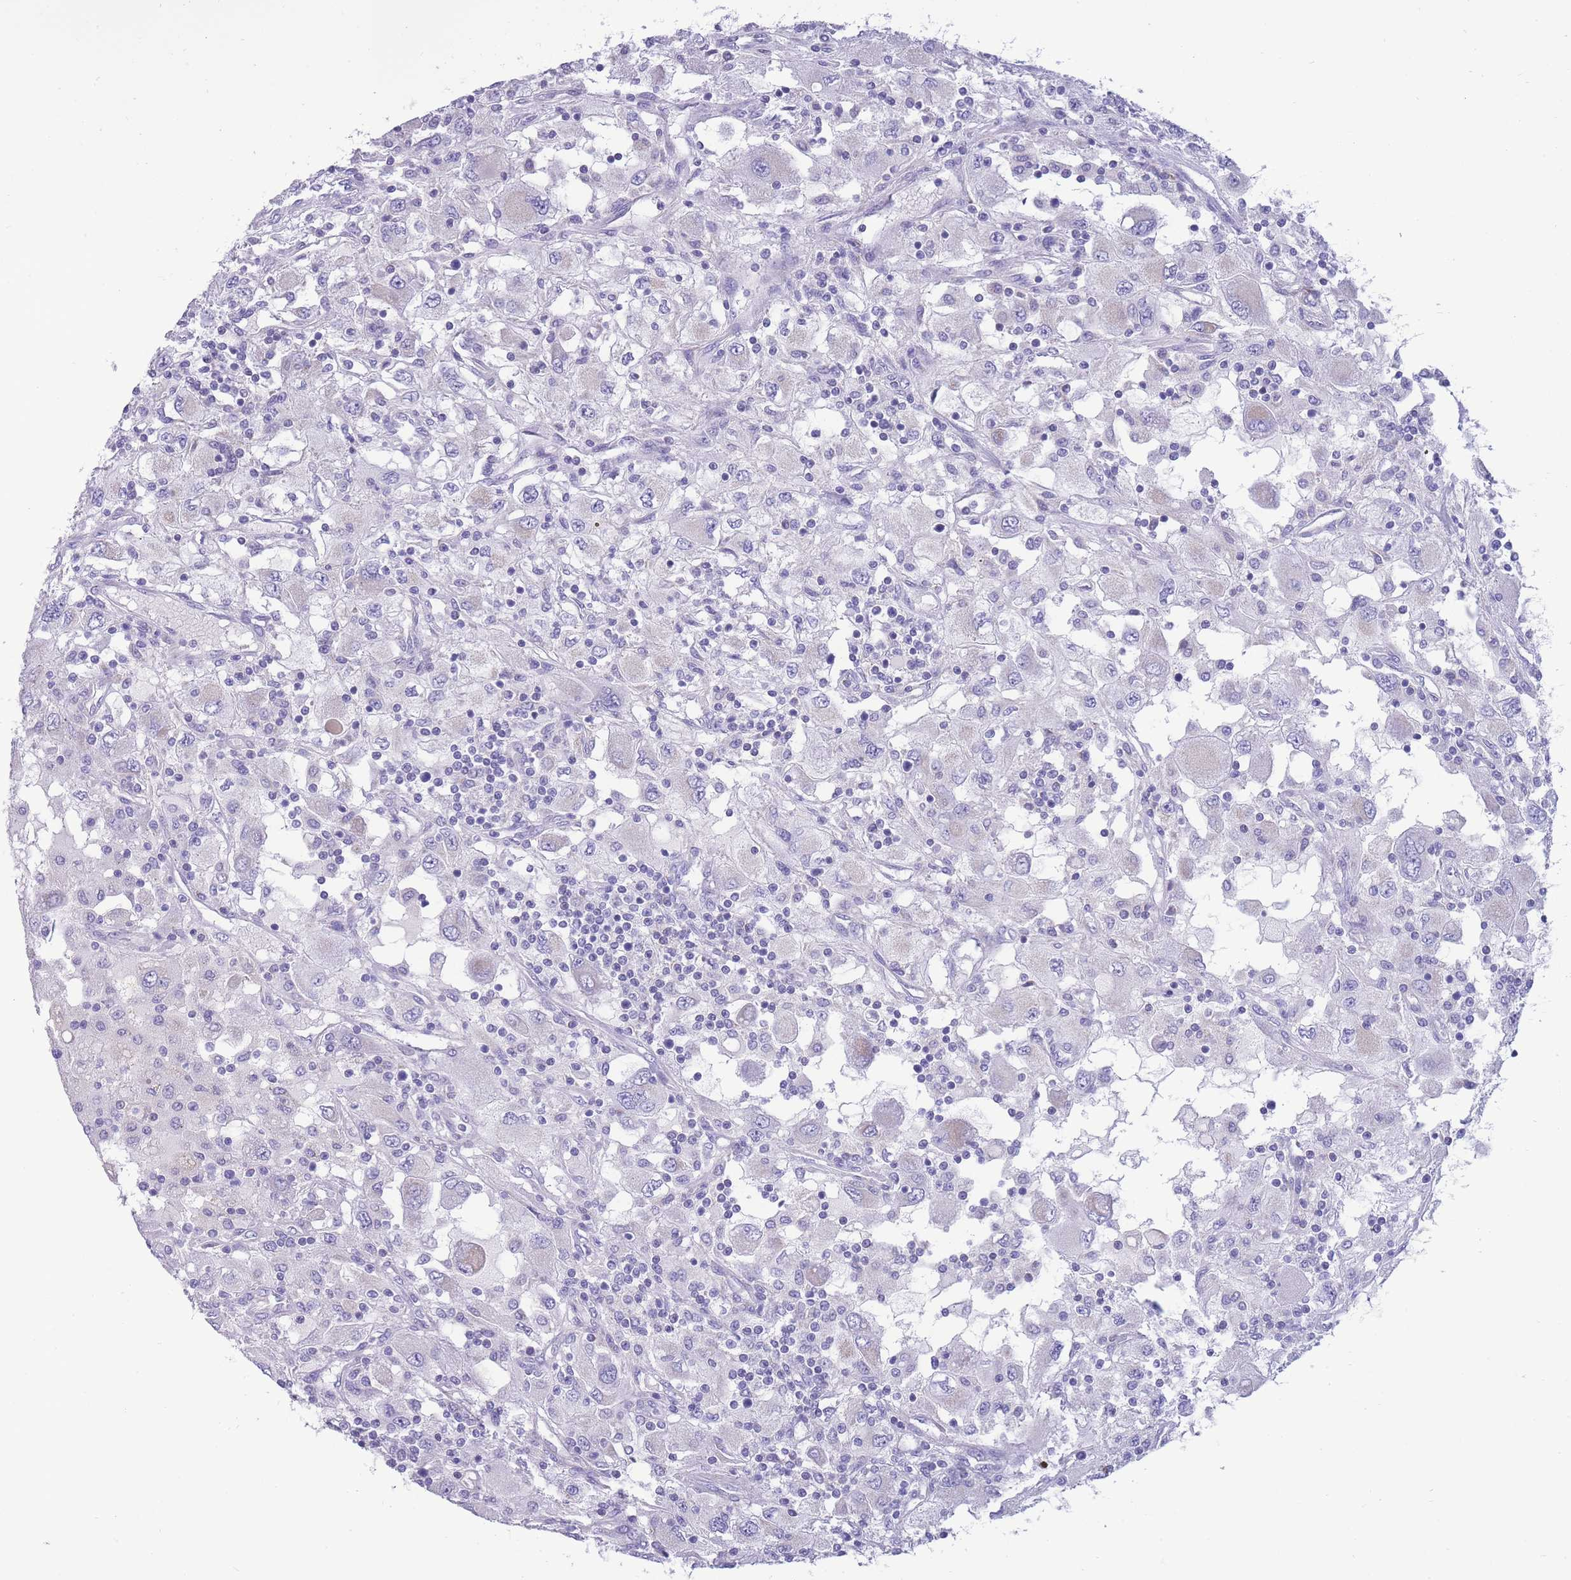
{"staining": {"intensity": "negative", "quantity": "none", "location": "none"}, "tissue": "renal cancer", "cell_type": "Tumor cells", "image_type": "cancer", "snomed": [{"axis": "morphology", "description": "Adenocarcinoma, NOS"}, {"axis": "topography", "description": "Kidney"}], "caption": "A micrograph of human renal adenocarcinoma is negative for staining in tumor cells.", "gene": "INTS2", "patient": {"sex": "female", "age": 67}}